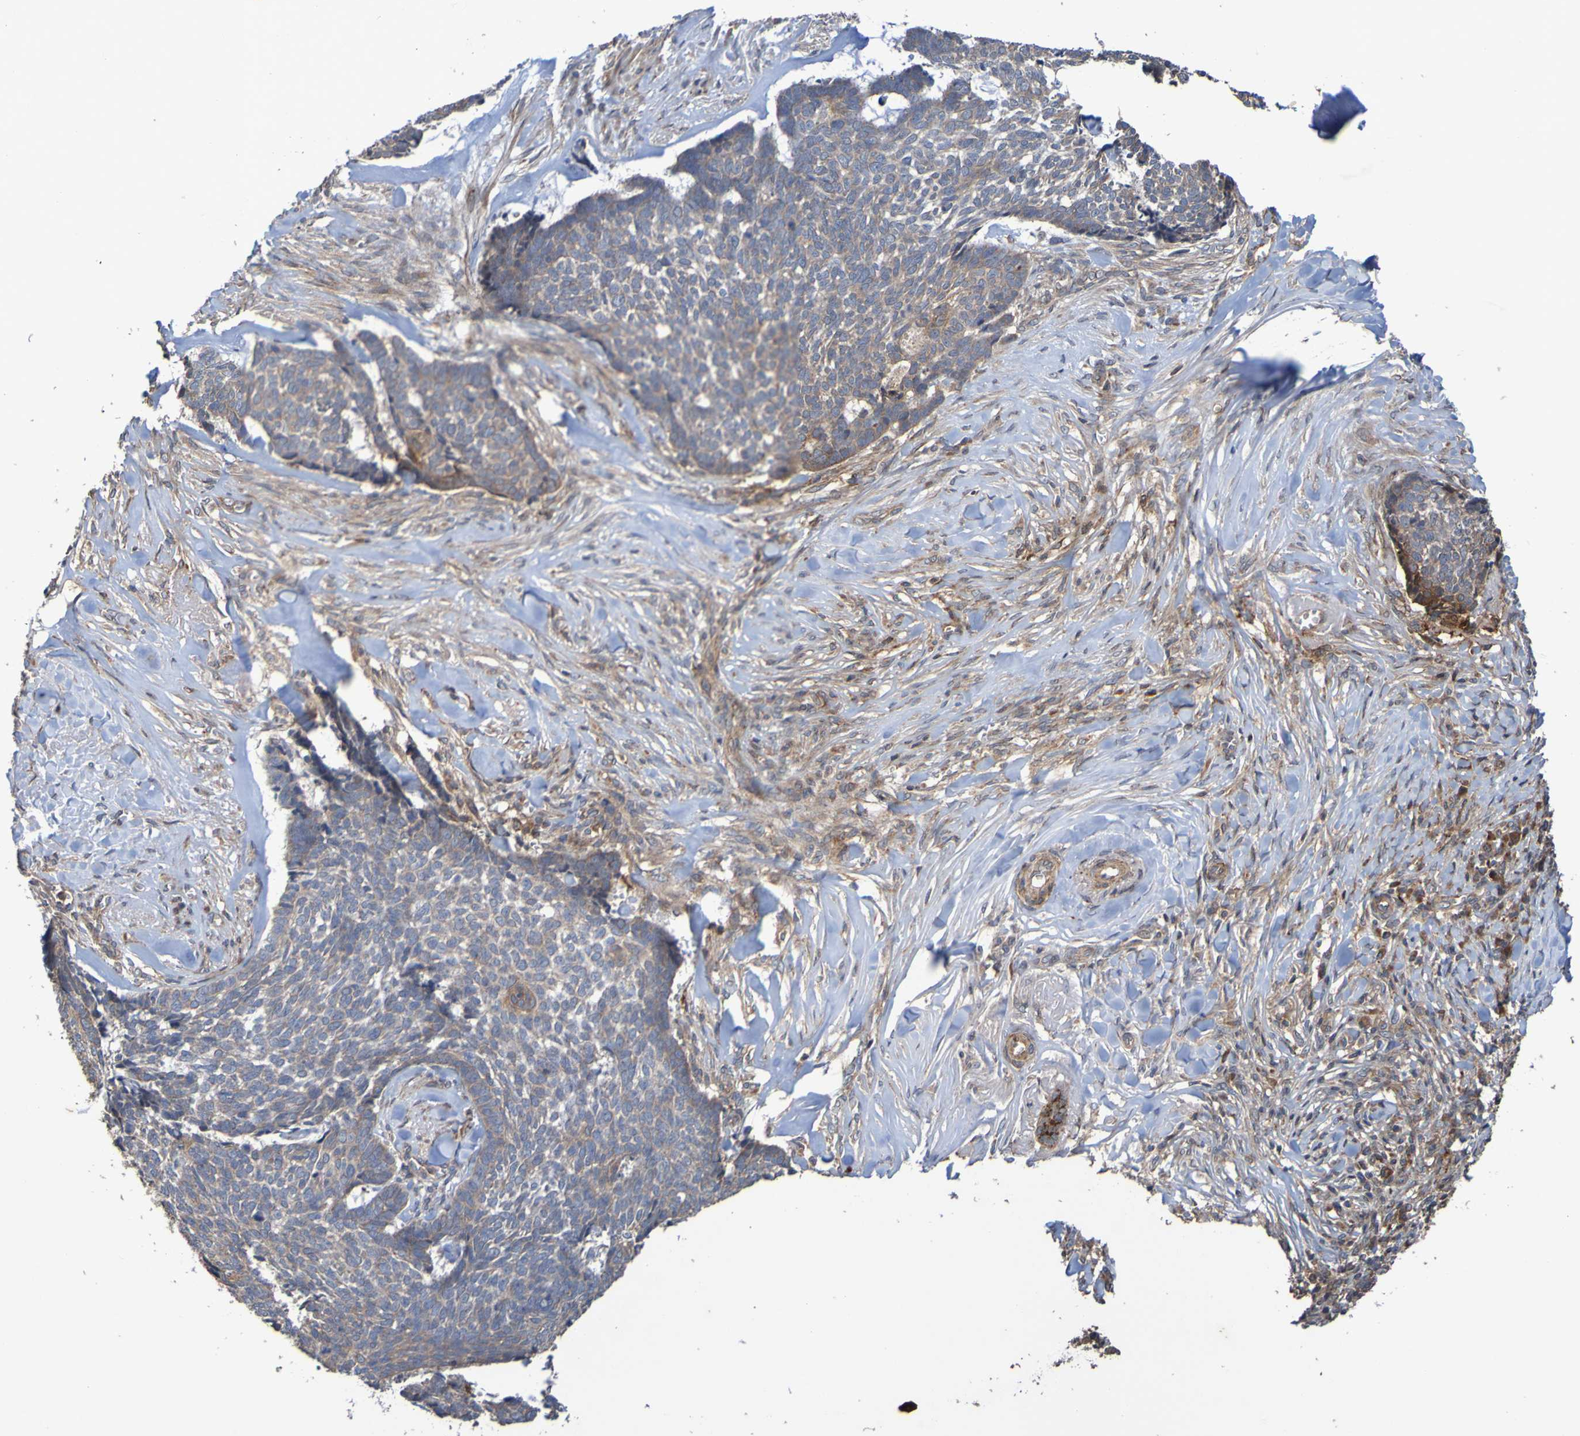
{"staining": {"intensity": "weak", "quantity": "<25%", "location": "cytoplasmic/membranous"}, "tissue": "skin cancer", "cell_type": "Tumor cells", "image_type": "cancer", "snomed": [{"axis": "morphology", "description": "Basal cell carcinoma"}, {"axis": "topography", "description": "Skin"}], "caption": "High power microscopy histopathology image of an immunohistochemistry (IHC) image of basal cell carcinoma (skin), revealing no significant expression in tumor cells.", "gene": "UCN", "patient": {"sex": "male", "age": 84}}